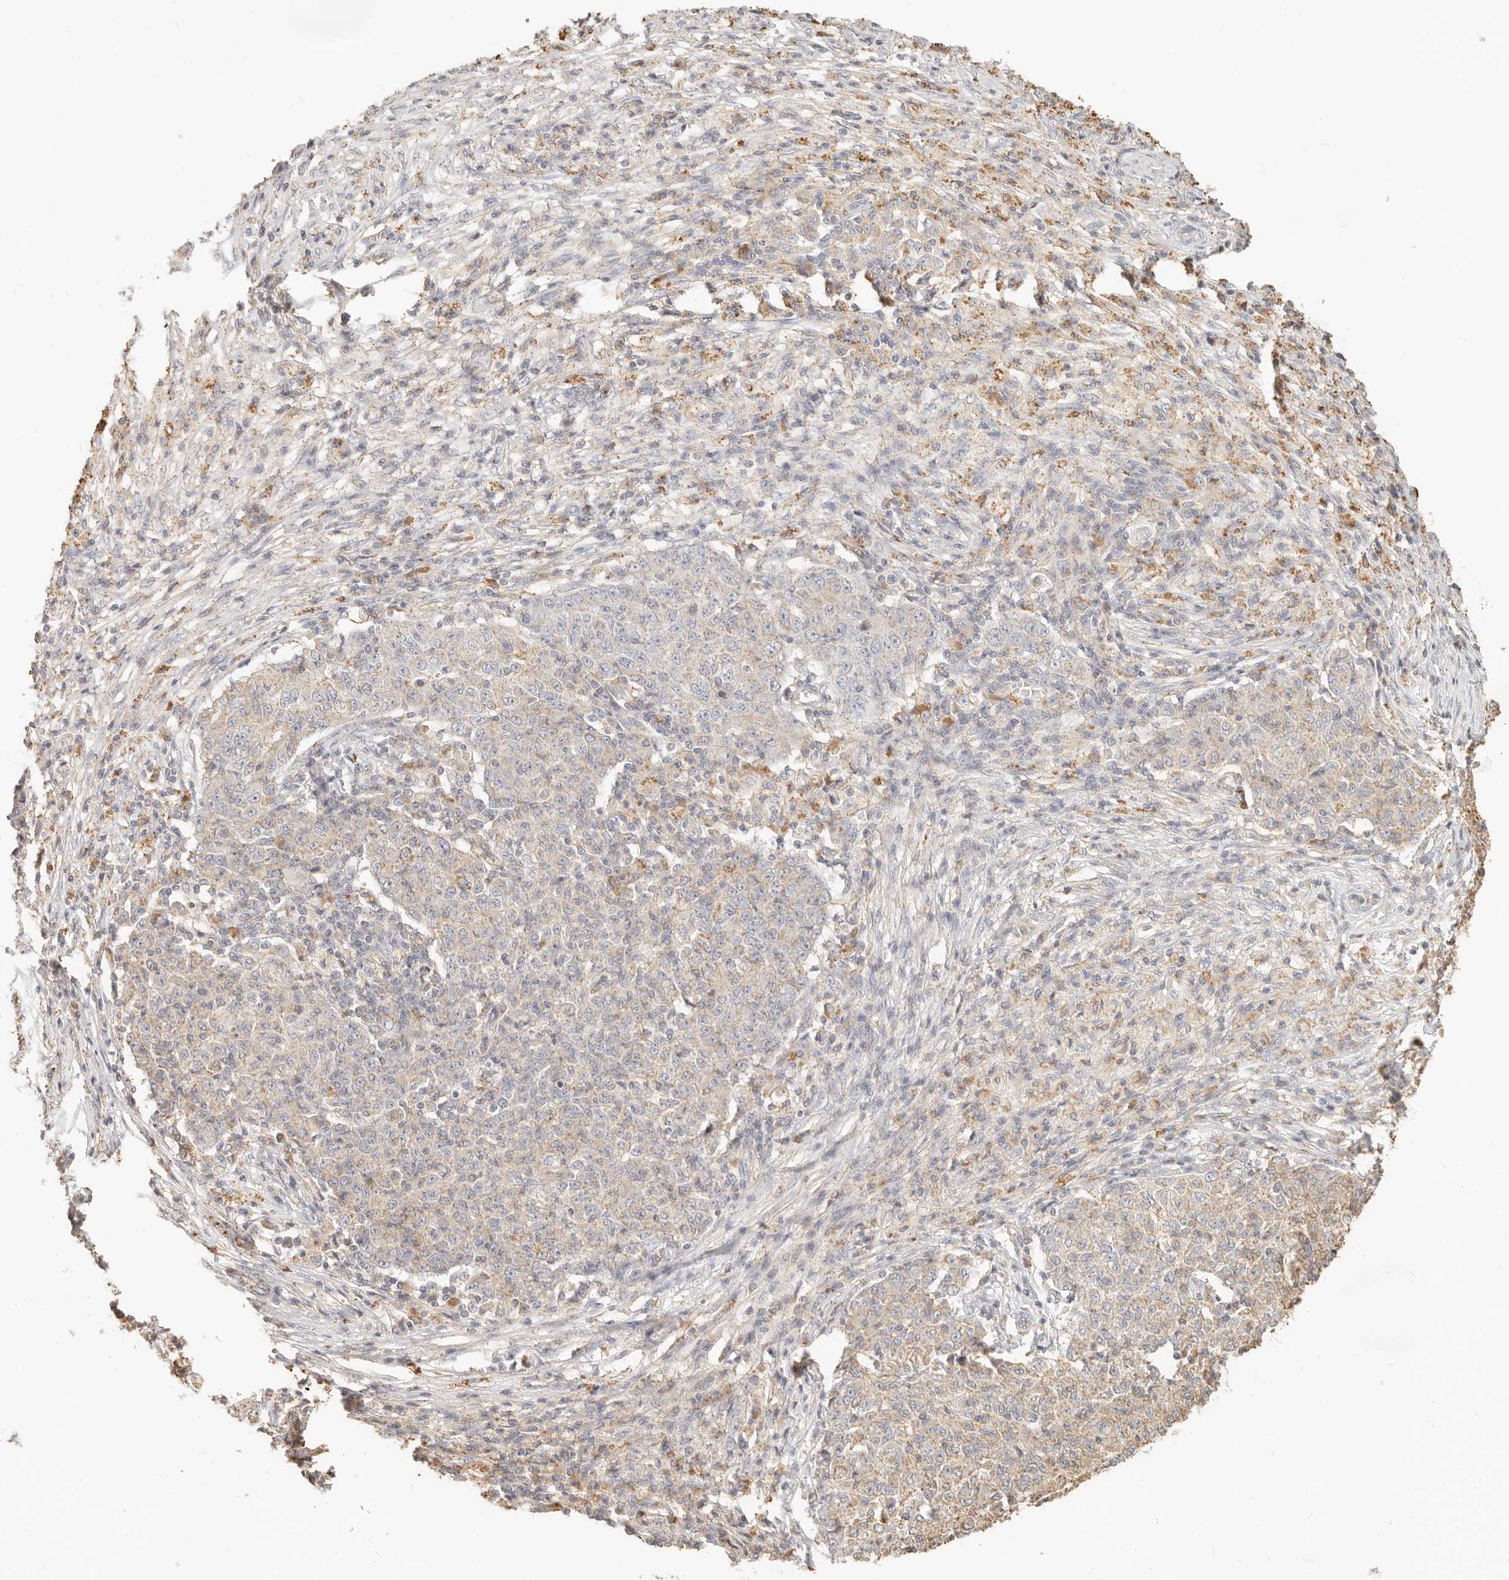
{"staining": {"intensity": "weak", "quantity": "<25%", "location": "cytoplasmic/membranous"}, "tissue": "ovarian cancer", "cell_type": "Tumor cells", "image_type": "cancer", "snomed": [{"axis": "morphology", "description": "Carcinoma, endometroid"}, {"axis": "topography", "description": "Ovary"}], "caption": "Image shows no significant protein positivity in tumor cells of ovarian cancer (endometroid carcinoma).", "gene": "CNMD", "patient": {"sex": "female", "age": 42}}